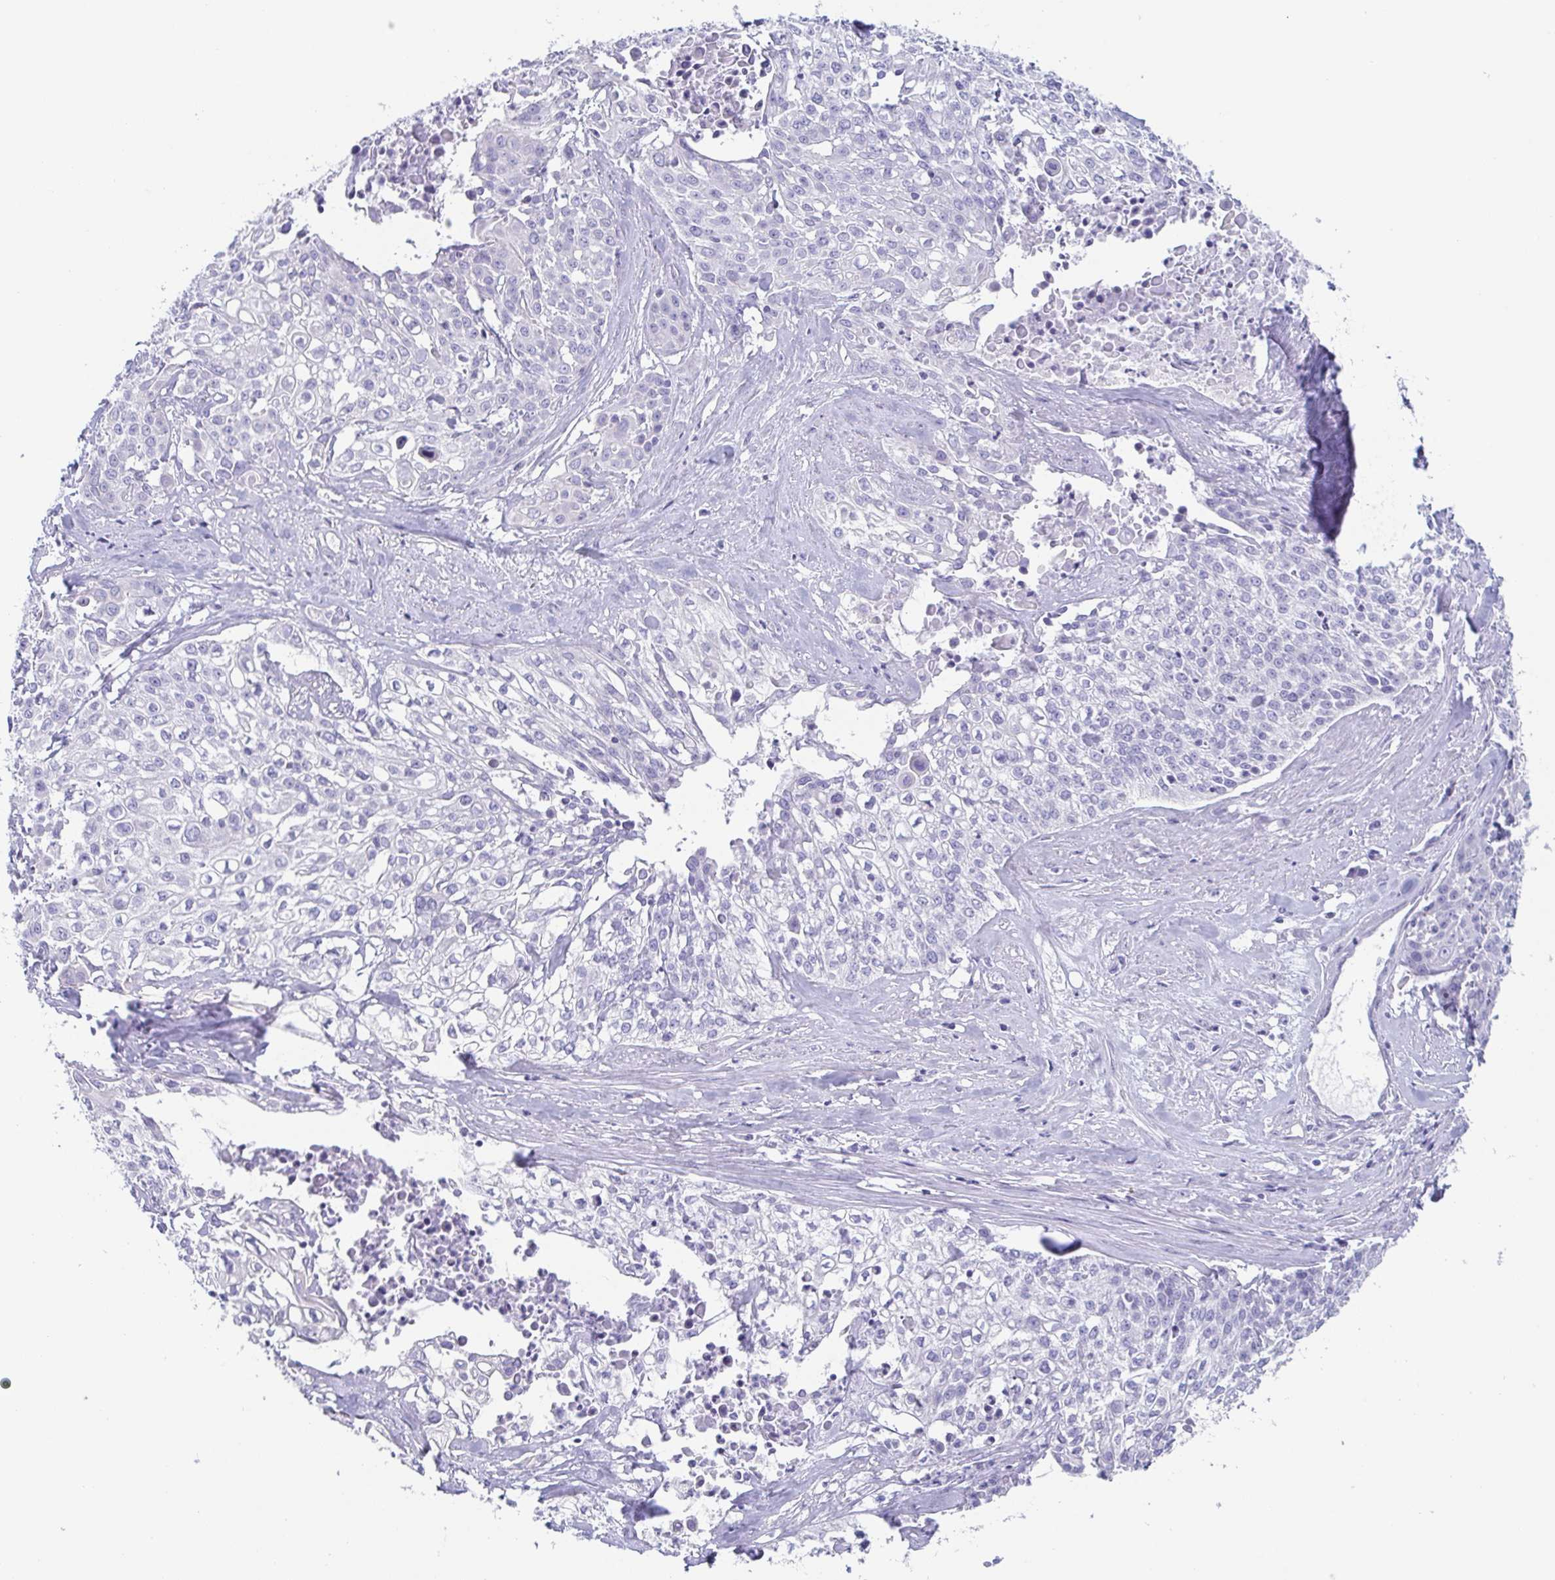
{"staining": {"intensity": "negative", "quantity": "none", "location": "none"}, "tissue": "cervical cancer", "cell_type": "Tumor cells", "image_type": "cancer", "snomed": [{"axis": "morphology", "description": "Squamous cell carcinoma, NOS"}, {"axis": "topography", "description": "Cervix"}], "caption": "An IHC image of cervical cancer is shown. There is no staining in tumor cells of cervical cancer.", "gene": "PRR4", "patient": {"sex": "female", "age": 39}}